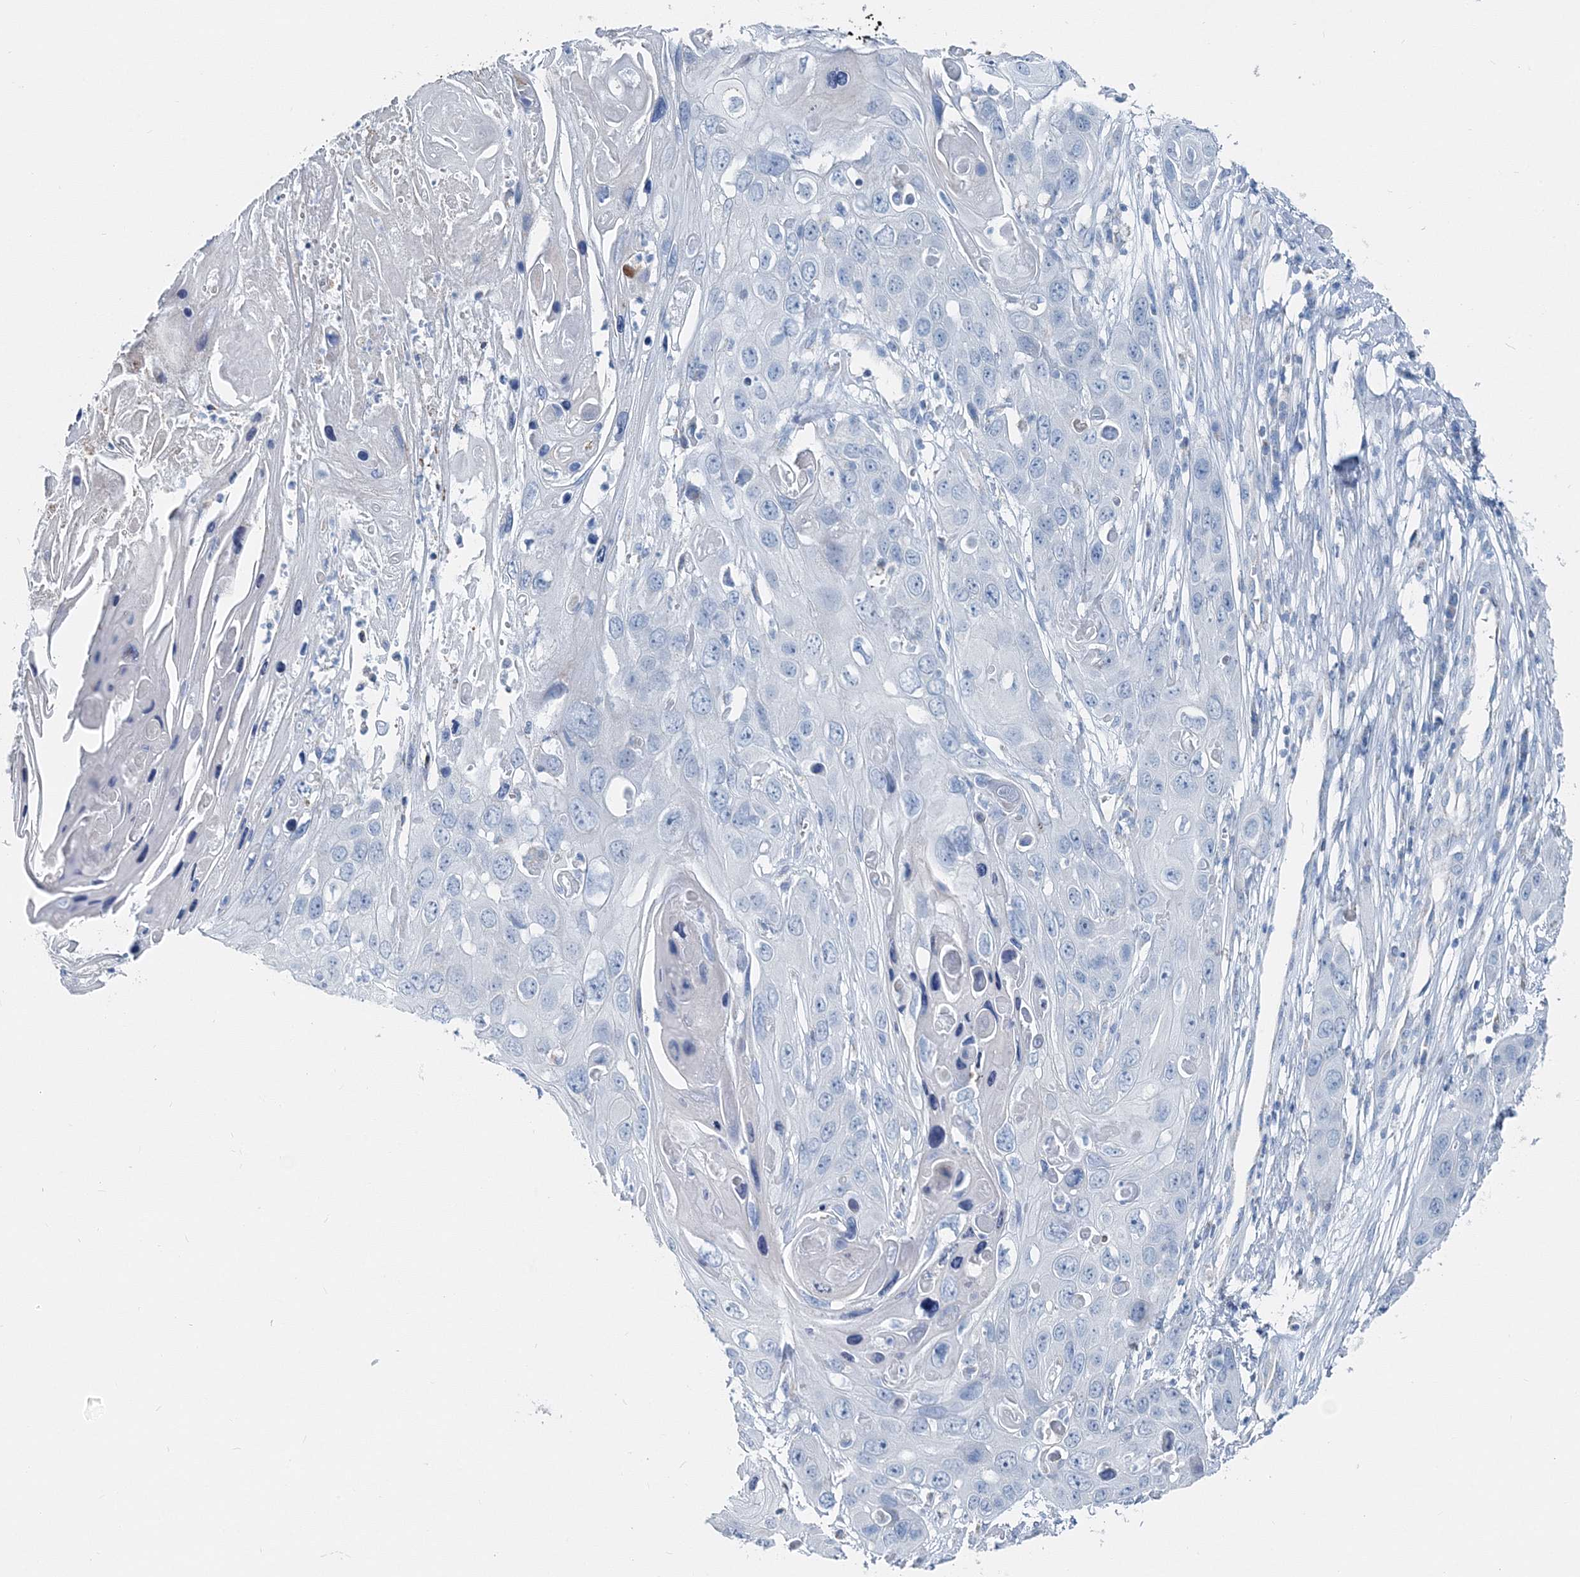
{"staining": {"intensity": "negative", "quantity": "none", "location": "none"}, "tissue": "skin cancer", "cell_type": "Tumor cells", "image_type": "cancer", "snomed": [{"axis": "morphology", "description": "Squamous cell carcinoma, NOS"}, {"axis": "topography", "description": "Skin"}], "caption": "IHC histopathology image of squamous cell carcinoma (skin) stained for a protein (brown), which reveals no positivity in tumor cells.", "gene": "GABARAPL2", "patient": {"sex": "male", "age": 55}}